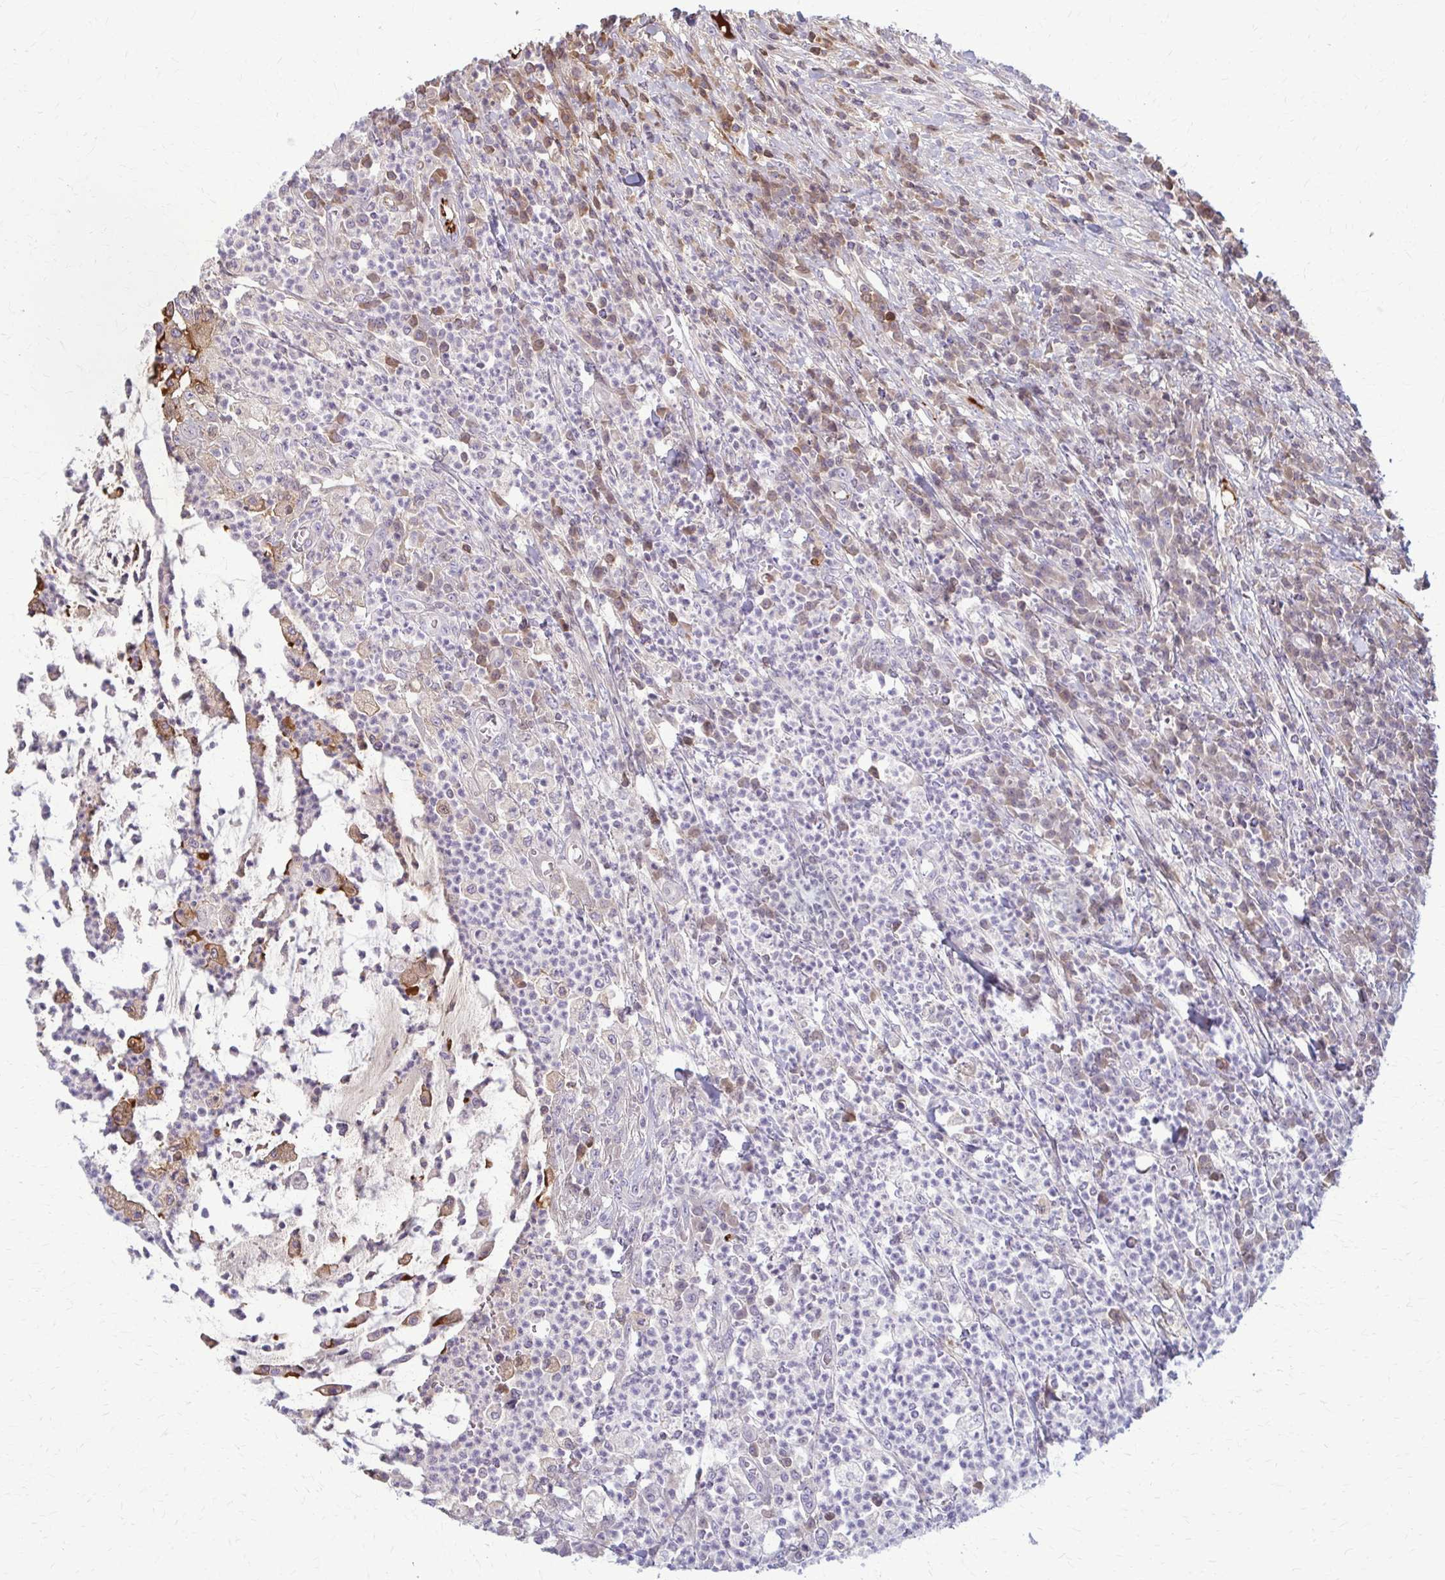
{"staining": {"intensity": "negative", "quantity": "none", "location": "none"}, "tissue": "colorectal cancer", "cell_type": "Tumor cells", "image_type": "cancer", "snomed": [{"axis": "morphology", "description": "Adenocarcinoma, NOS"}, {"axis": "topography", "description": "Colon"}], "caption": "High magnification brightfield microscopy of colorectal cancer (adenocarcinoma) stained with DAB (3,3'-diaminobenzidine) (brown) and counterstained with hematoxylin (blue): tumor cells show no significant positivity.", "gene": "MCRIP2", "patient": {"sex": "male", "age": 65}}